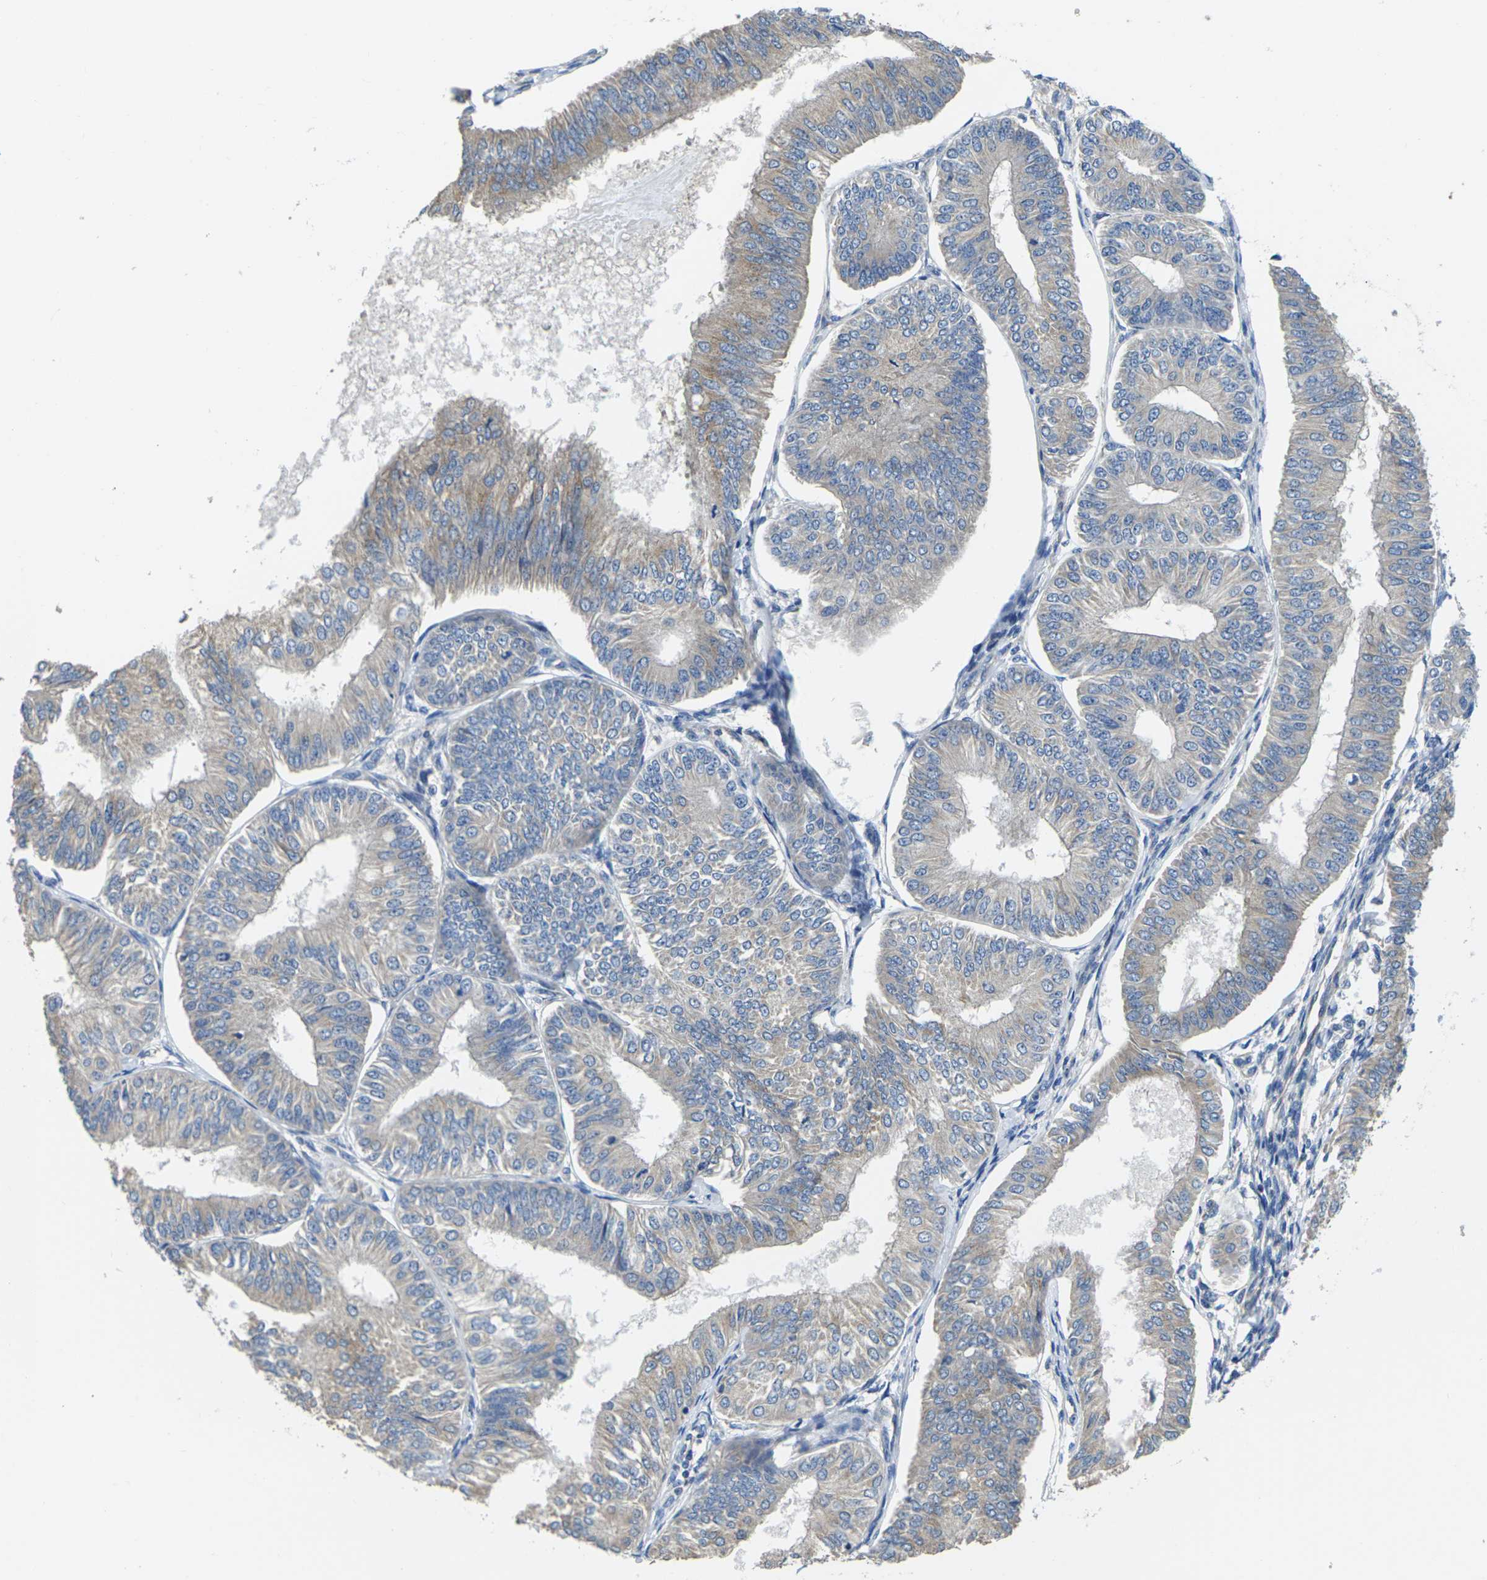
{"staining": {"intensity": "weak", "quantity": "25%-75%", "location": "cytoplasmic/membranous"}, "tissue": "endometrial cancer", "cell_type": "Tumor cells", "image_type": "cancer", "snomed": [{"axis": "morphology", "description": "Adenocarcinoma, NOS"}, {"axis": "topography", "description": "Endometrium"}], "caption": "Brown immunohistochemical staining in endometrial adenocarcinoma reveals weak cytoplasmic/membranous staining in approximately 25%-75% of tumor cells.", "gene": "TMCC2", "patient": {"sex": "female", "age": 58}}